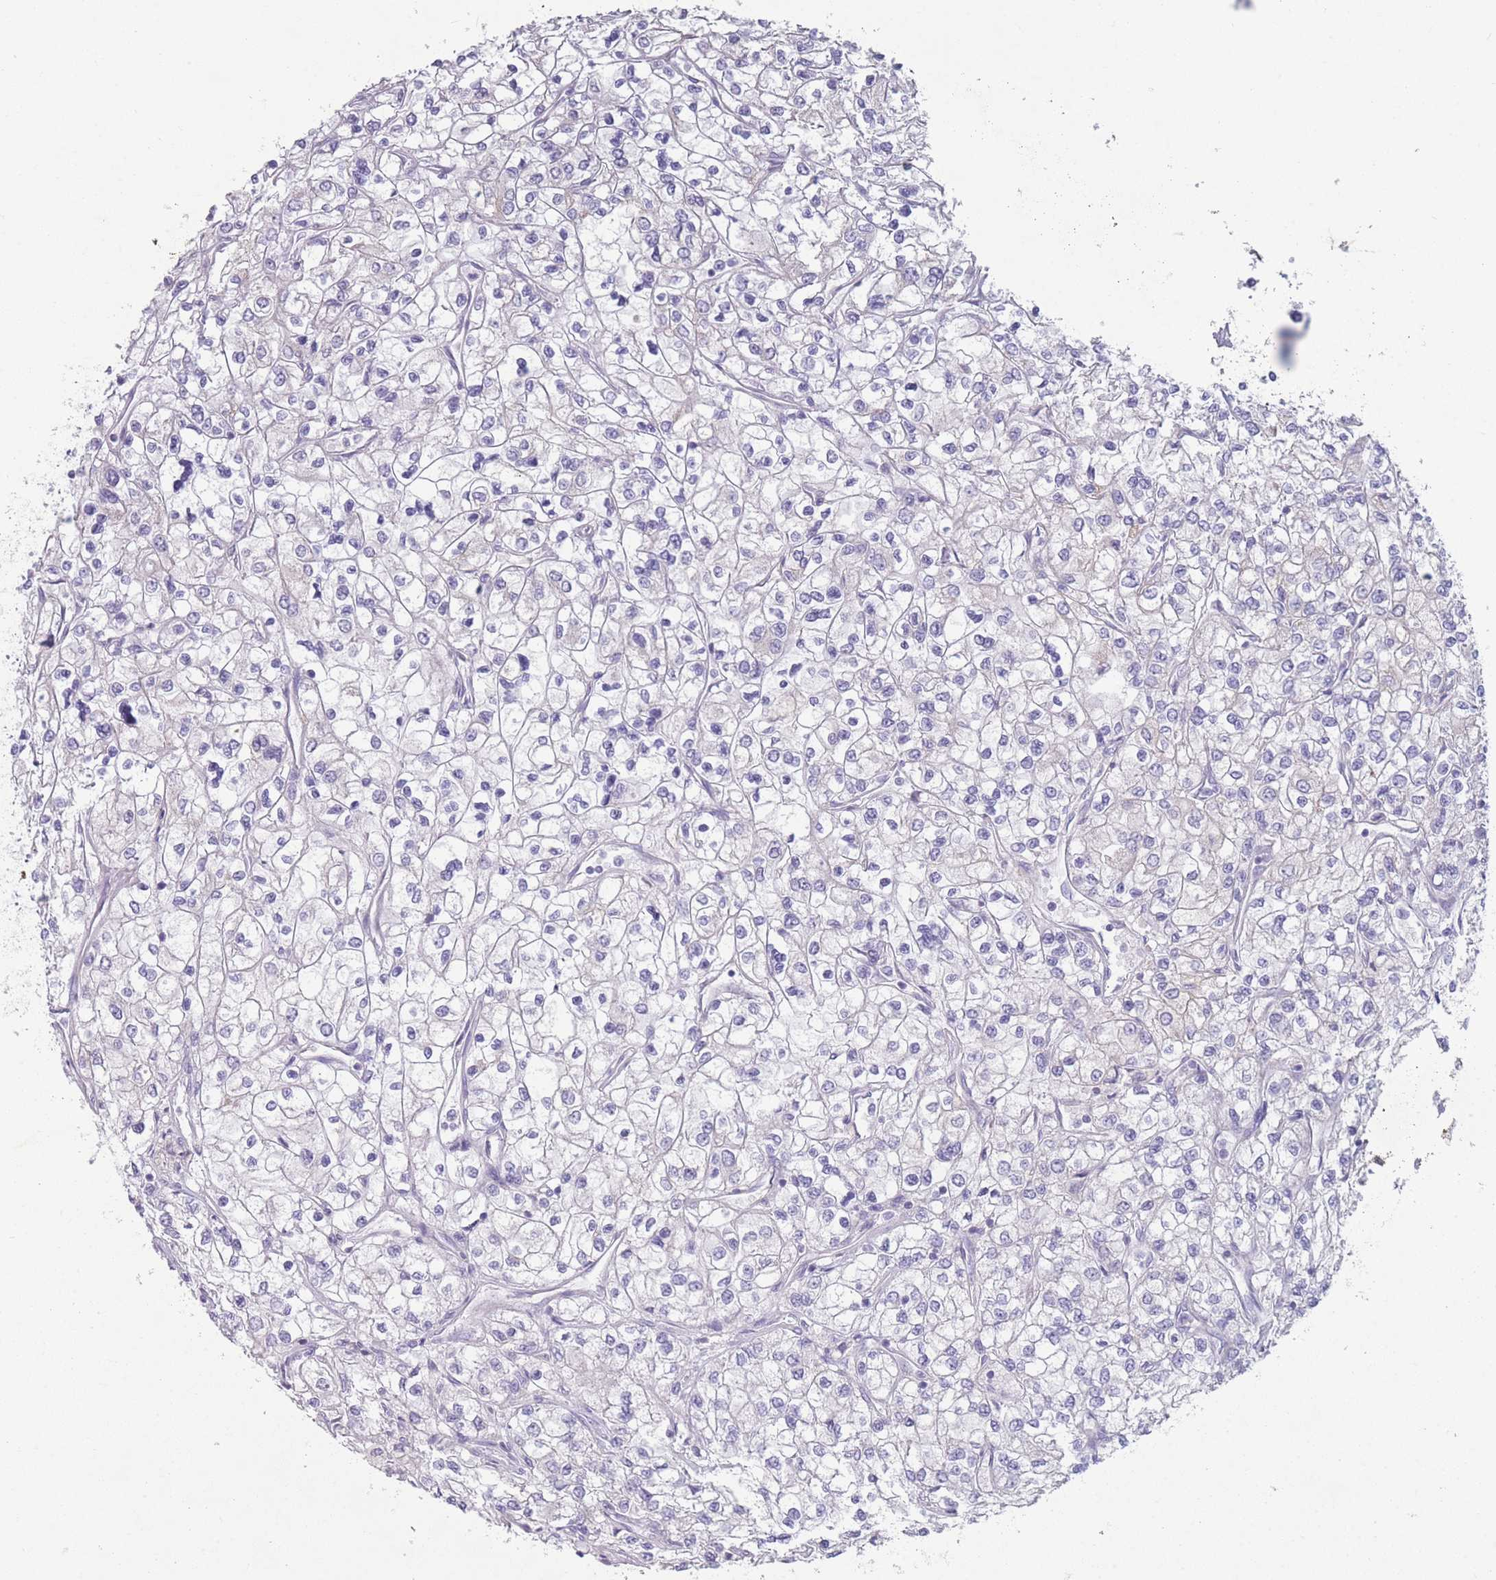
{"staining": {"intensity": "negative", "quantity": "none", "location": "none"}, "tissue": "renal cancer", "cell_type": "Tumor cells", "image_type": "cancer", "snomed": [{"axis": "morphology", "description": "Adenocarcinoma, NOS"}, {"axis": "topography", "description": "Kidney"}], "caption": "Immunohistochemistry histopathology image of renal cancer stained for a protein (brown), which reveals no expression in tumor cells. (Stains: DAB IHC with hematoxylin counter stain, Microscopy: brightfield microscopy at high magnification).", "gene": "PAIP2B", "patient": {"sex": "male", "age": 80}}